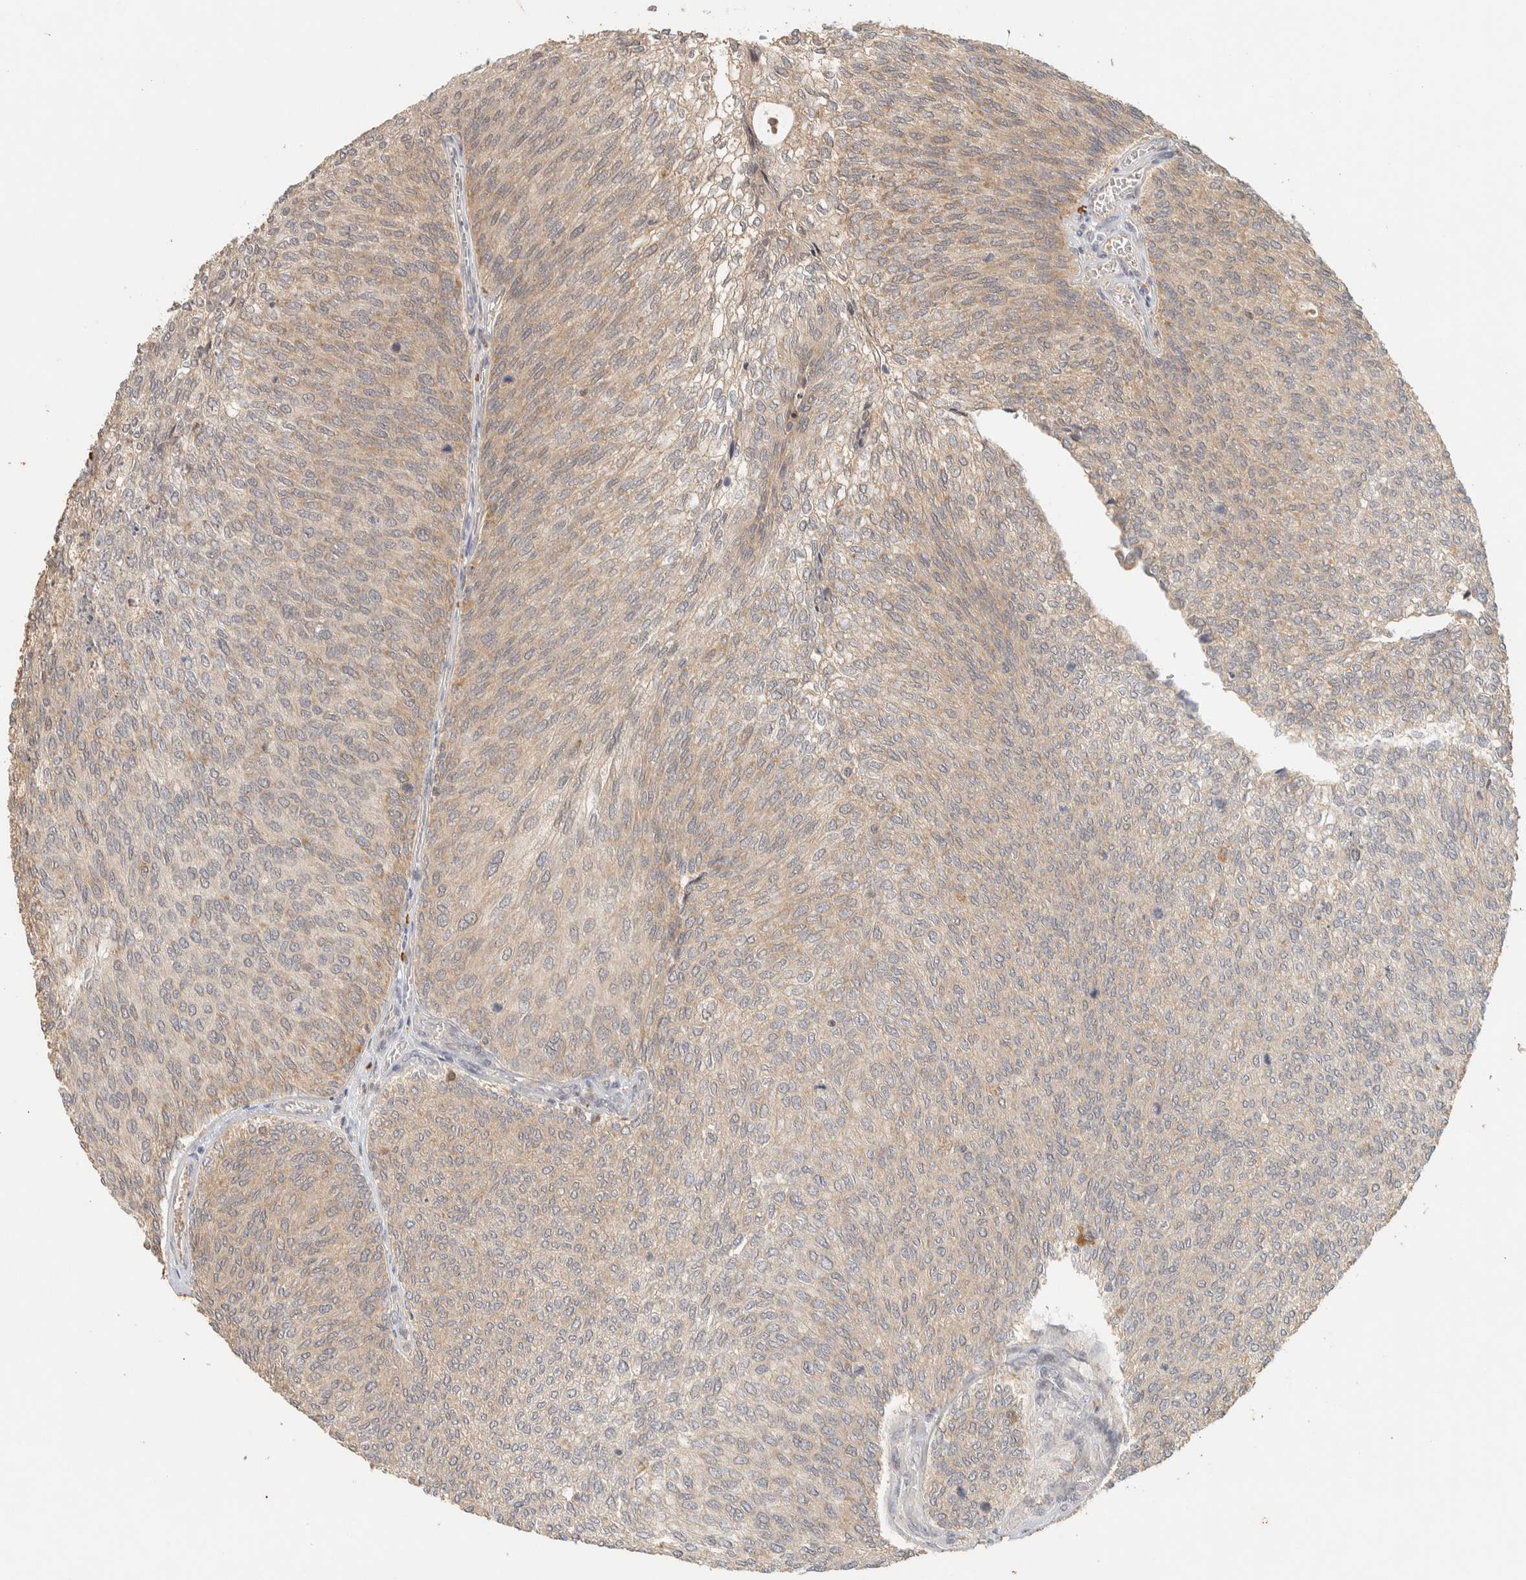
{"staining": {"intensity": "moderate", "quantity": "25%-75%", "location": "cytoplasmic/membranous"}, "tissue": "urothelial cancer", "cell_type": "Tumor cells", "image_type": "cancer", "snomed": [{"axis": "morphology", "description": "Urothelial carcinoma, Low grade"}, {"axis": "topography", "description": "Urinary bladder"}], "caption": "Immunohistochemical staining of human urothelial carcinoma (low-grade) reveals medium levels of moderate cytoplasmic/membranous staining in about 25%-75% of tumor cells. The staining is performed using DAB brown chromogen to label protein expression. The nuclei are counter-stained blue using hematoxylin.", "gene": "ITPA", "patient": {"sex": "female", "age": 79}}